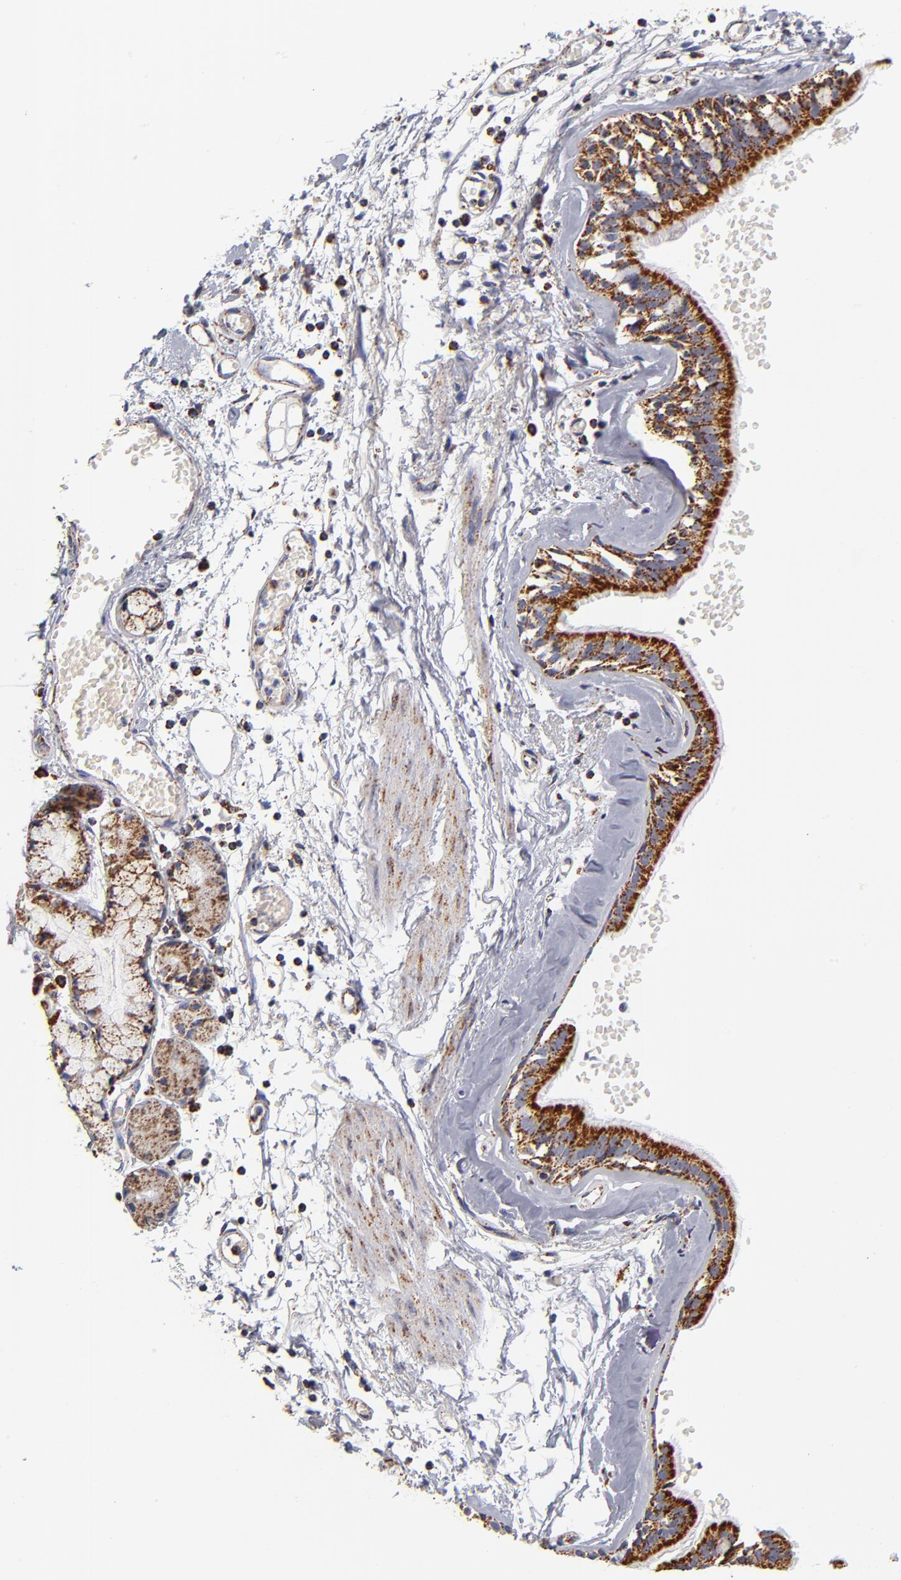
{"staining": {"intensity": "strong", "quantity": ">75%", "location": "cytoplasmic/membranous"}, "tissue": "bronchus", "cell_type": "Respiratory epithelial cells", "image_type": "normal", "snomed": [{"axis": "morphology", "description": "Normal tissue, NOS"}, {"axis": "topography", "description": "Bronchus"}, {"axis": "topography", "description": "Lung"}], "caption": "Unremarkable bronchus shows strong cytoplasmic/membranous positivity in approximately >75% of respiratory epithelial cells The protein is shown in brown color, while the nuclei are stained blue..", "gene": "ECHS1", "patient": {"sex": "female", "age": 56}}